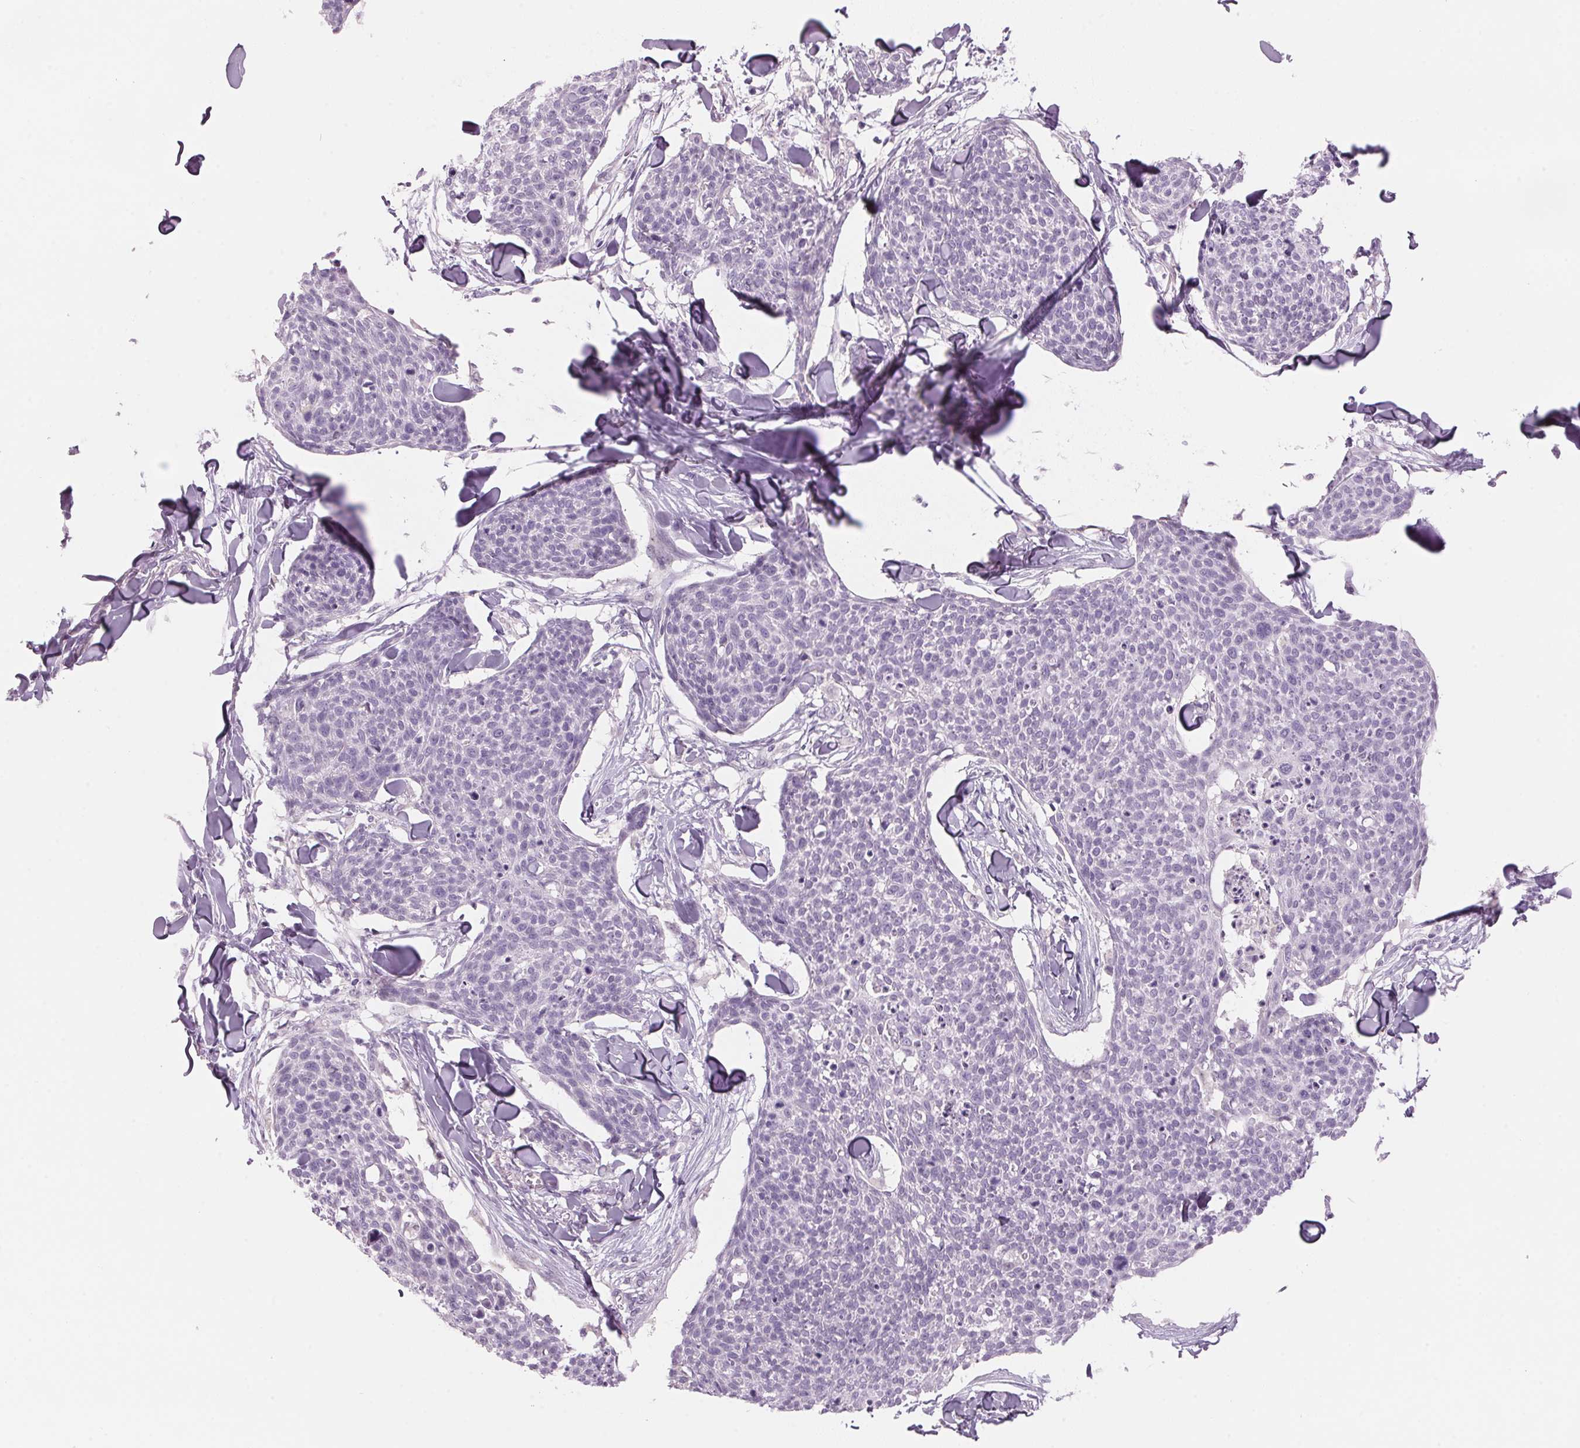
{"staining": {"intensity": "negative", "quantity": "none", "location": "none"}, "tissue": "skin cancer", "cell_type": "Tumor cells", "image_type": "cancer", "snomed": [{"axis": "morphology", "description": "Squamous cell carcinoma, NOS"}, {"axis": "topography", "description": "Skin"}, {"axis": "topography", "description": "Vulva"}], "caption": "Immunohistochemistry image of neoplastic tissue: human skin squamous cell carcinoma stained with DAB exhibits no significant protein staining in tumor cells. Nuclei are stained in blue.", "gene": "ADAM20", "patient": {"sex": "female", "age": 75}}